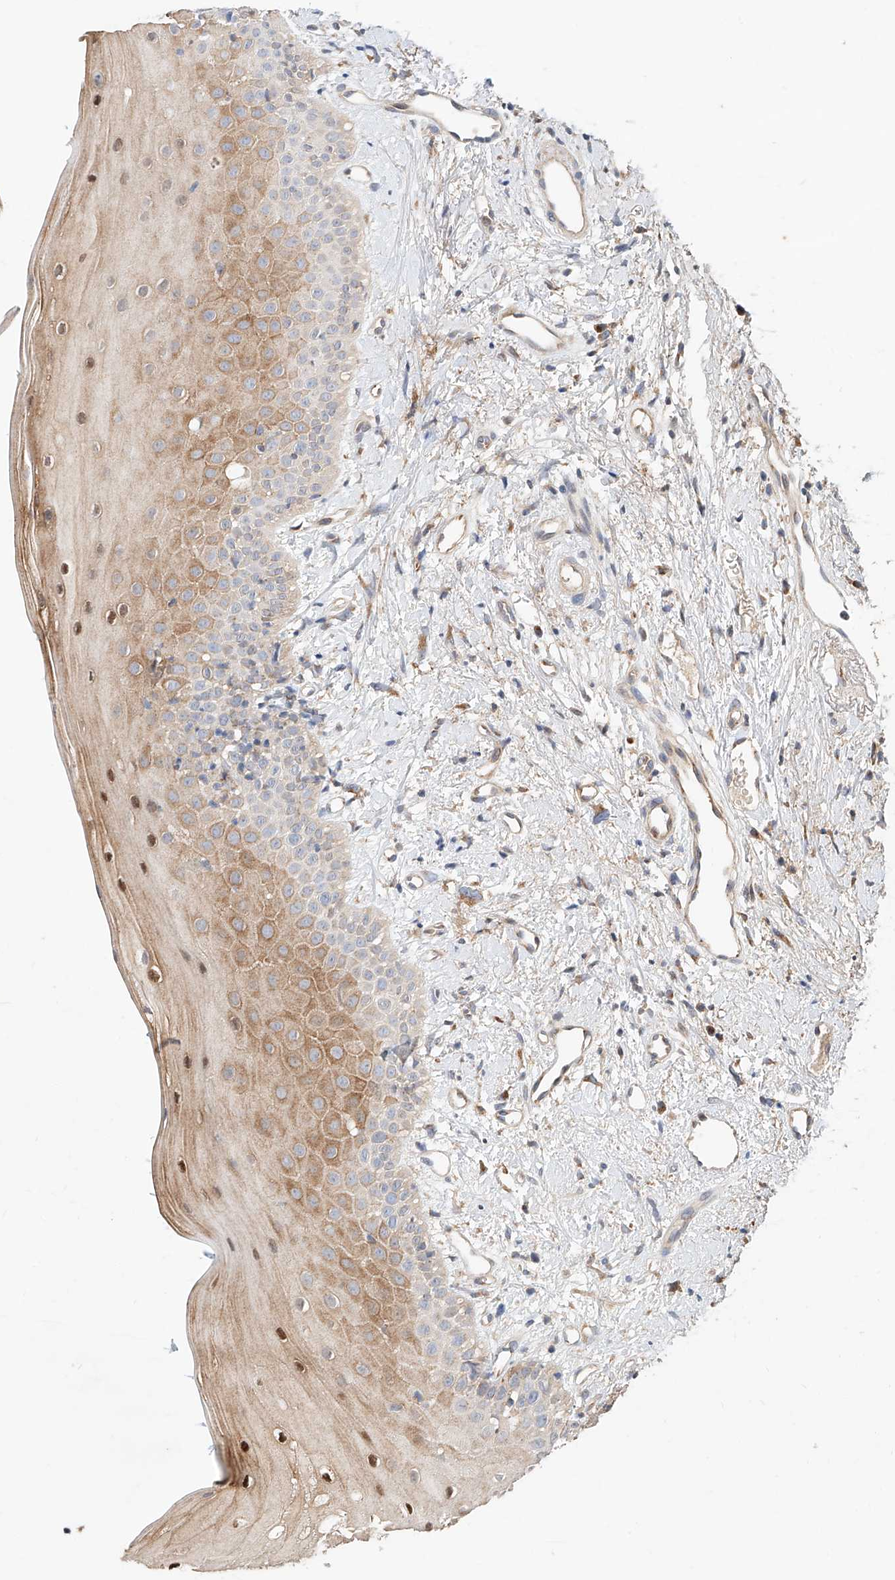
{"staining": {"intensity": "moderate", "quantity": ">75%", "location": "cytoplasmic/membranous,nuclear"}, "tissue": "oral mucosa", "cell_type": "Squamous epithelial cells", "image_type": "normal", "snomed": [{"axis": "morphology", "description": "Normal tissue, NOS"}, {"axis": "topography", "description": "Oral tissue"}], "caption": "Immunohistochemistry (IHC) photomicrograph of unremarkable oral mucosa: human oral mucosa stained using IHC demonstrates medium levels of moderate protein expression localized specifically in the cytoplasmic/membranous,nuclear of squamous epithelial cells, appearing as a cytoplasmic/membranous,nuclear brown color.", "gene": "MOSPD1", "patient": {"sex": "female", "age": 63}}